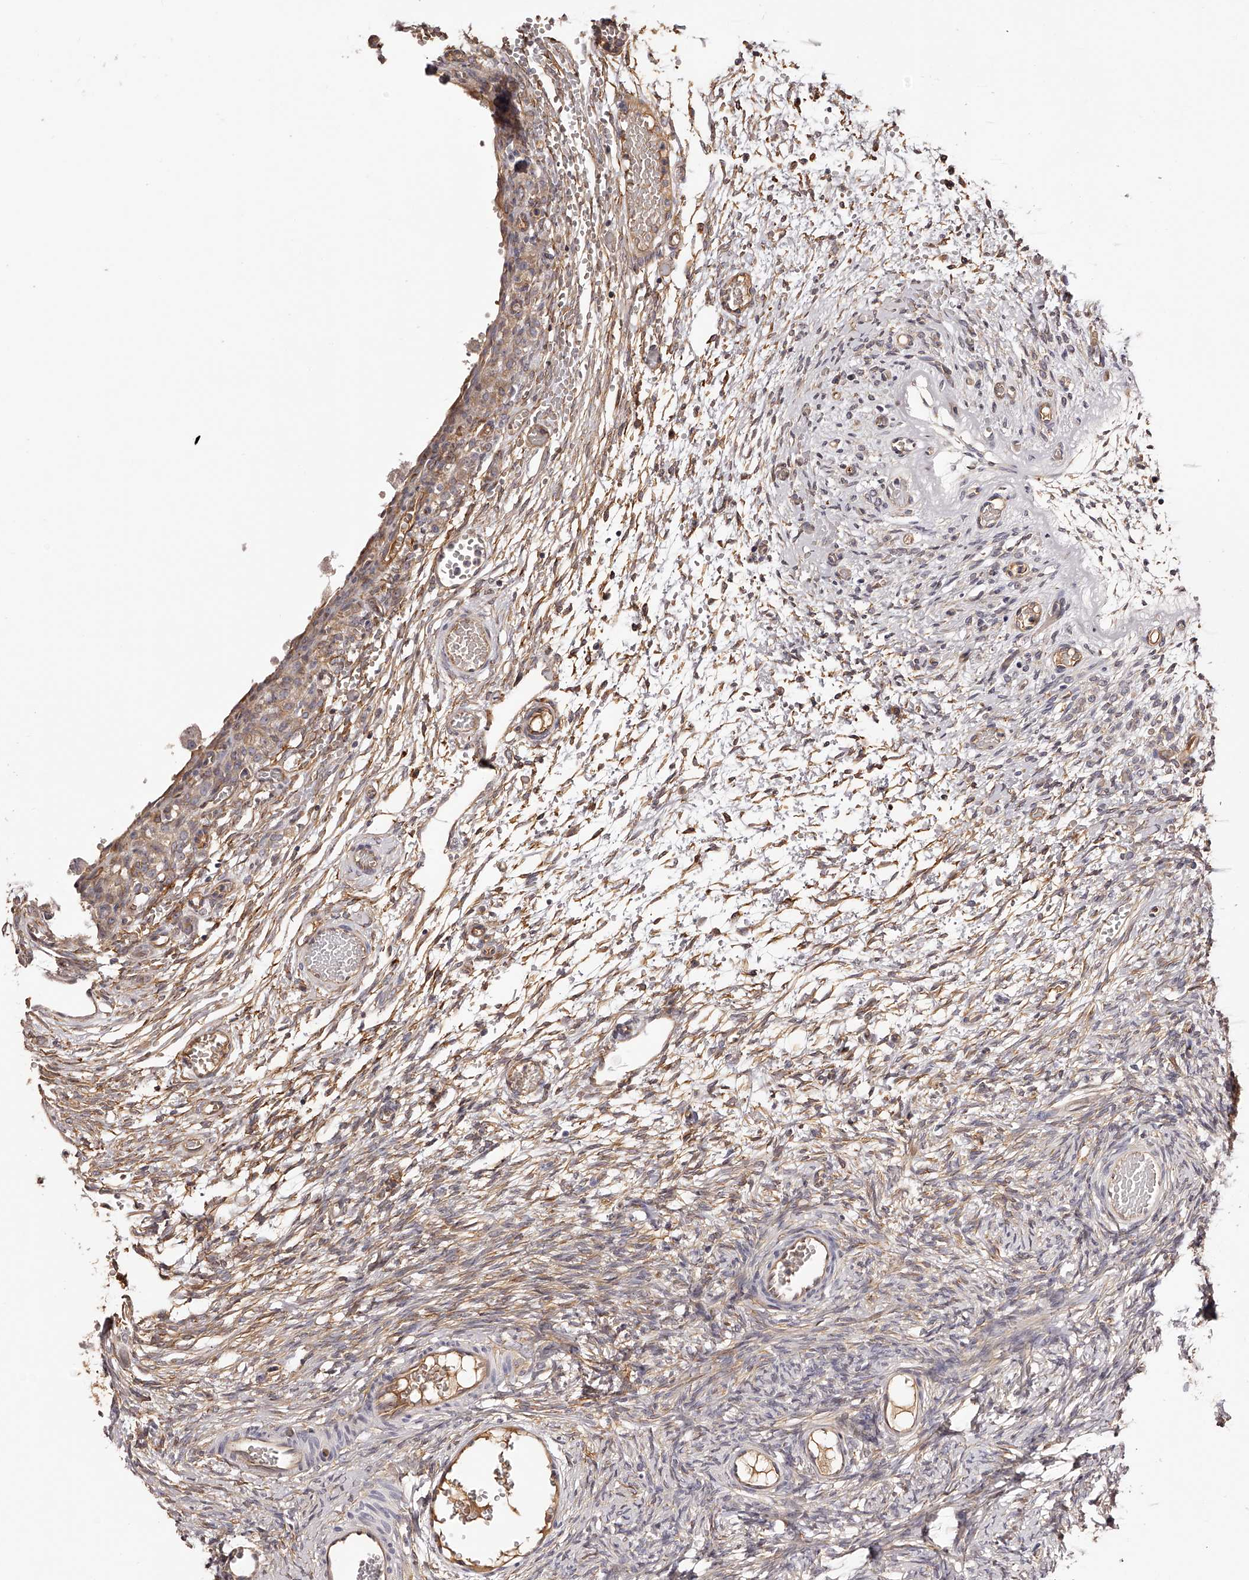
{"staining": {"intensity": "weak", "quantity": "25%-75%", "location": "cytoplasmic/membranous"}, "tissue": "ovary", "cell_type": "Ovarian stroma cells", "image_type": "normal", "snomed": [{"axis": "morphology", "description": "Adenocarcinoma, NOS"}, {"axis": "topography", "description": "Endometrium"}], "caption": "A photomicrograph of human ovary stained for a protein demonstrates weak cytoplasmic/membranous brown staining in ovarian stroma cells.", "gene": "LTV1", "patient": {"sex": "female", "age": 32}}